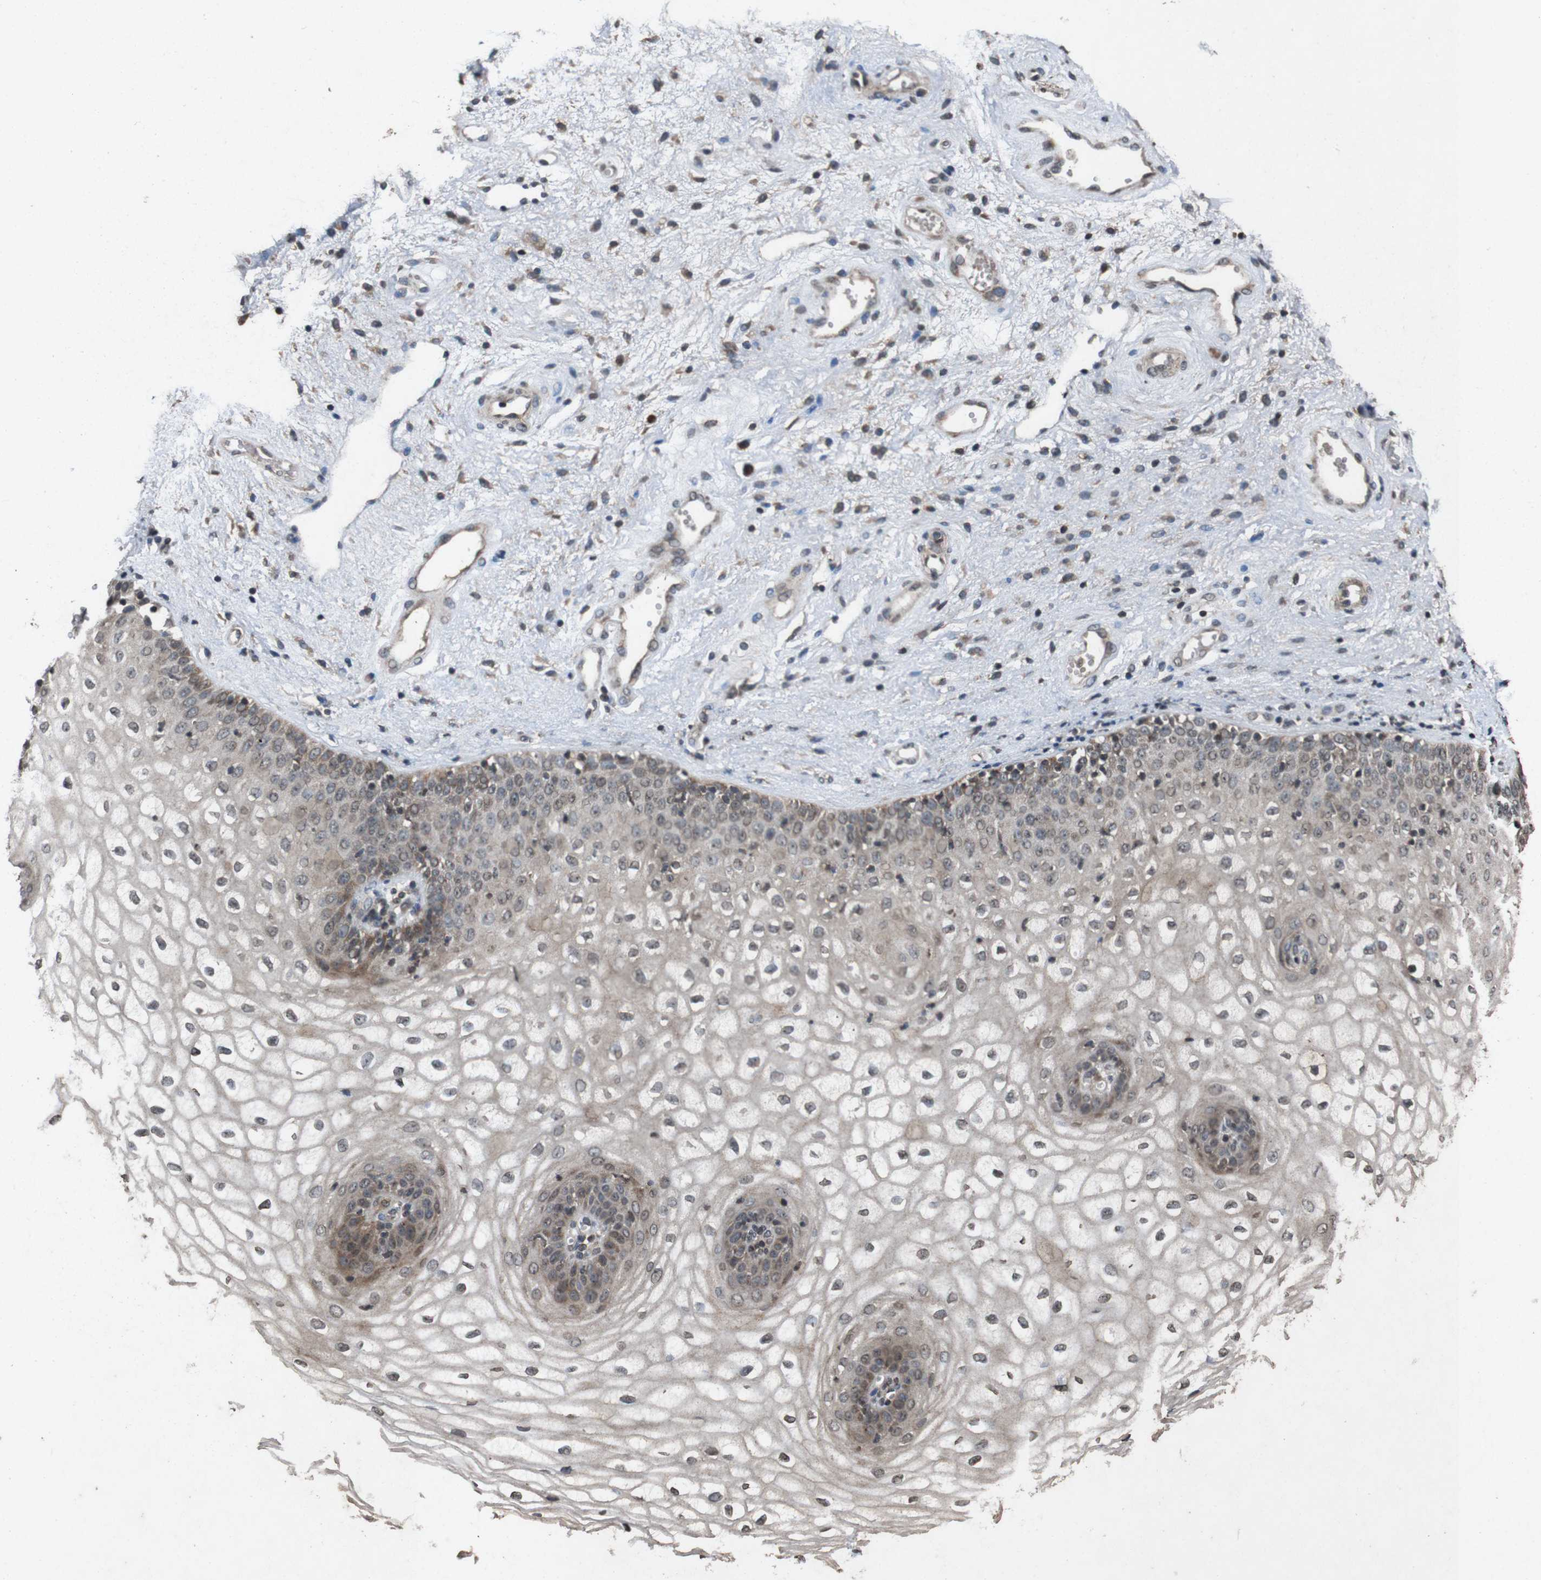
{"staining": {"intensity": "weak", "quantity": "25%-75%", "location": "cytoplasmic/membranous,nuclear"}, "tissue": "vagina", "cell_type": "Squamous epithelial cells", "image_type": "normal", "snomed": [{"axis": "morphology", "description": "Normal tissue, NOS"}, {"axis": "topography", "description": "Vagina"}], "caption": "Immunohistochemical staining of unremarkable human vagina exhibits weak cytoplasmic/membranous,nuclear protein positivity in about 25%-75% of squamous epithelial cells.", "gene": "SORL1", "patient": {"sex": "female", "age": 34}}